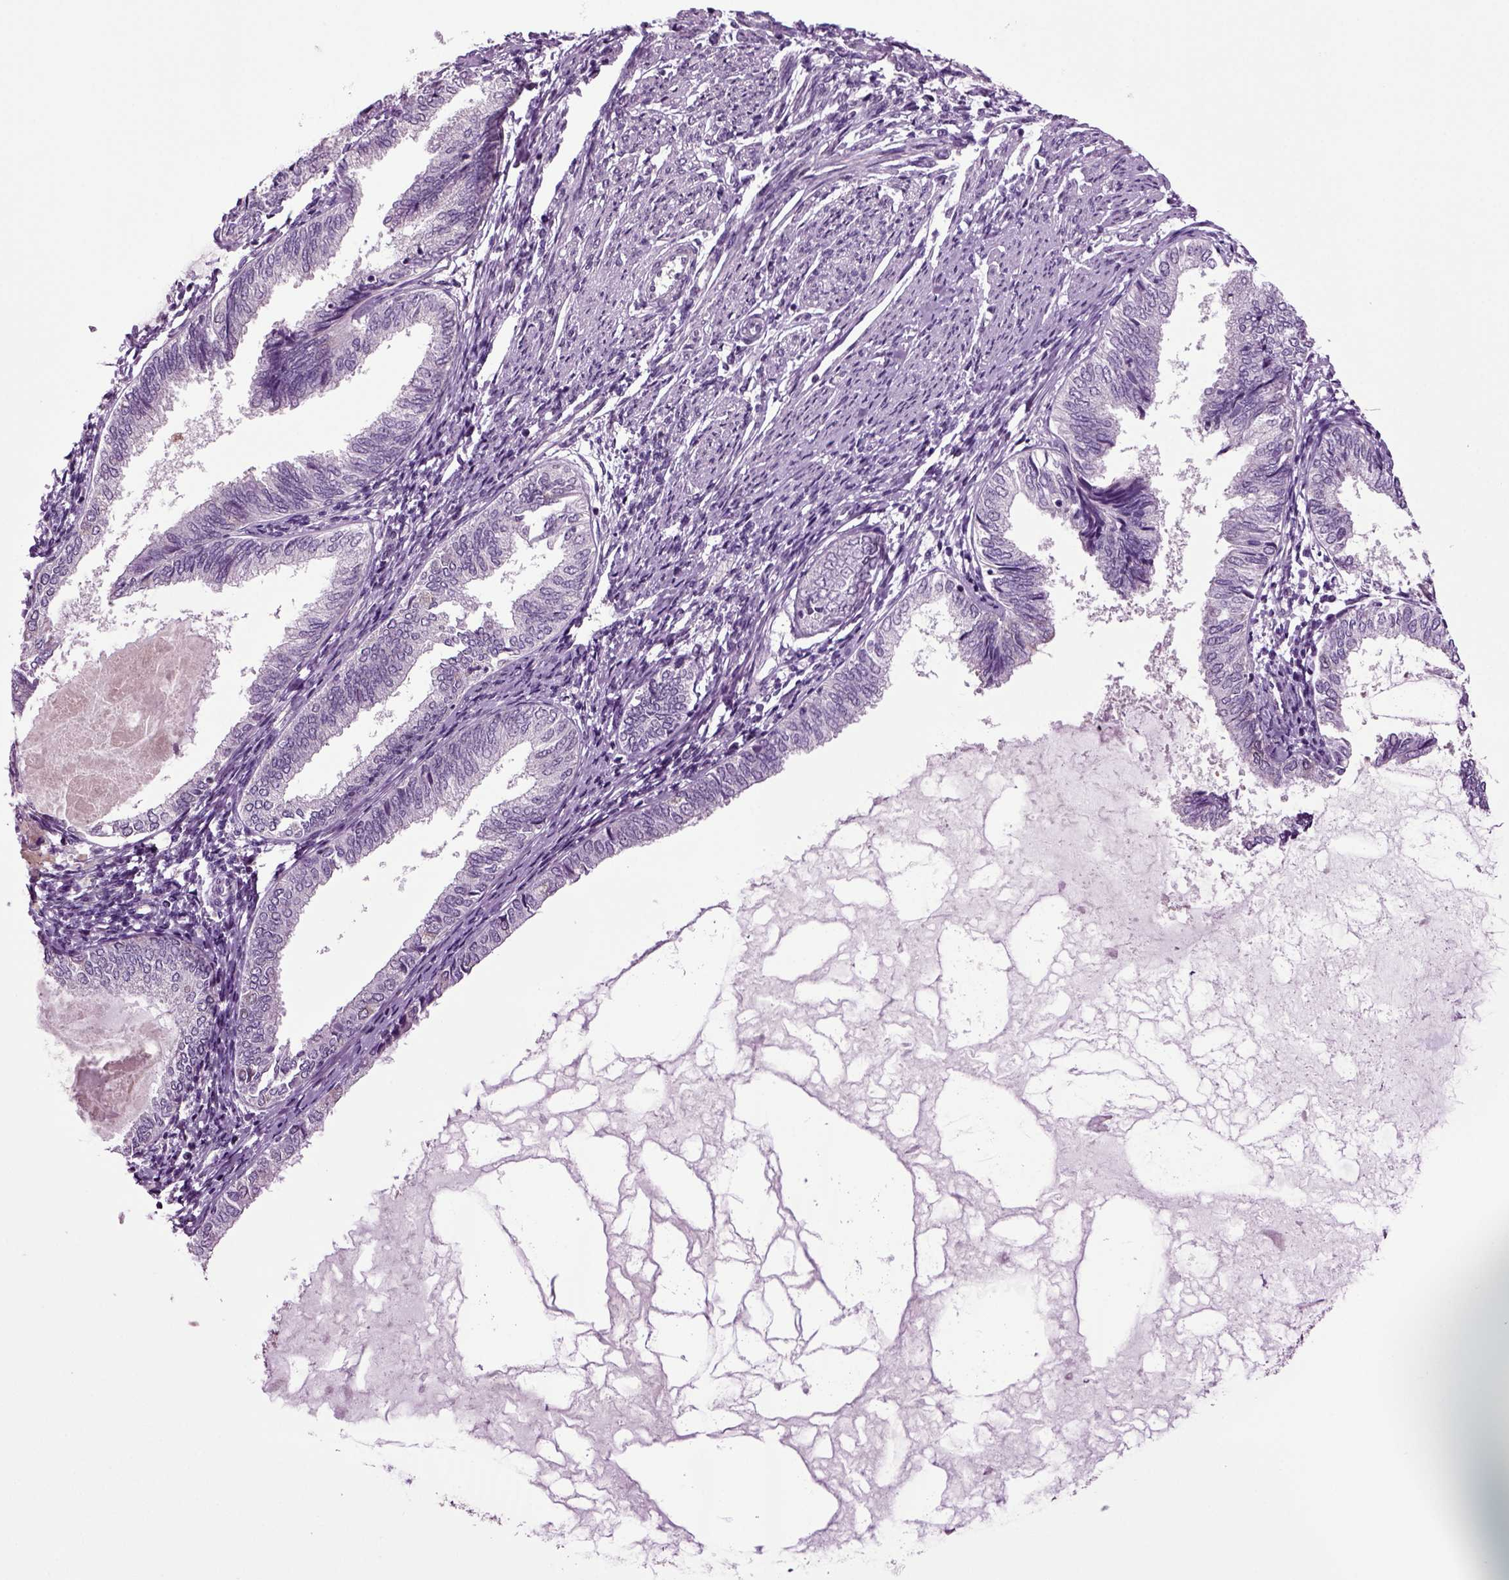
{"staining": {"intensity": "negative", "quantity": "none", "location": "none"}, "tissue": "endometrial cancer", "cell_type": "Tumor cells", "image_type": "cancer", "snomed": [{"axis": "morphology", "description": "Adenocarcinoma, NOS"}, {"axis": "topography", "description": "Endometrium"}], "caption": "Immunohistochemical staining of endometrial adenocarcinoma reveals no significant staining in tumor cells. The staining is performed using DAB (3,3'-diaminobenzidine) brown chromogen with nuclei counter-stained in using hematoxylin.", "gene": "PLCH2", "patient": {"sex": "female", "age": 68}}